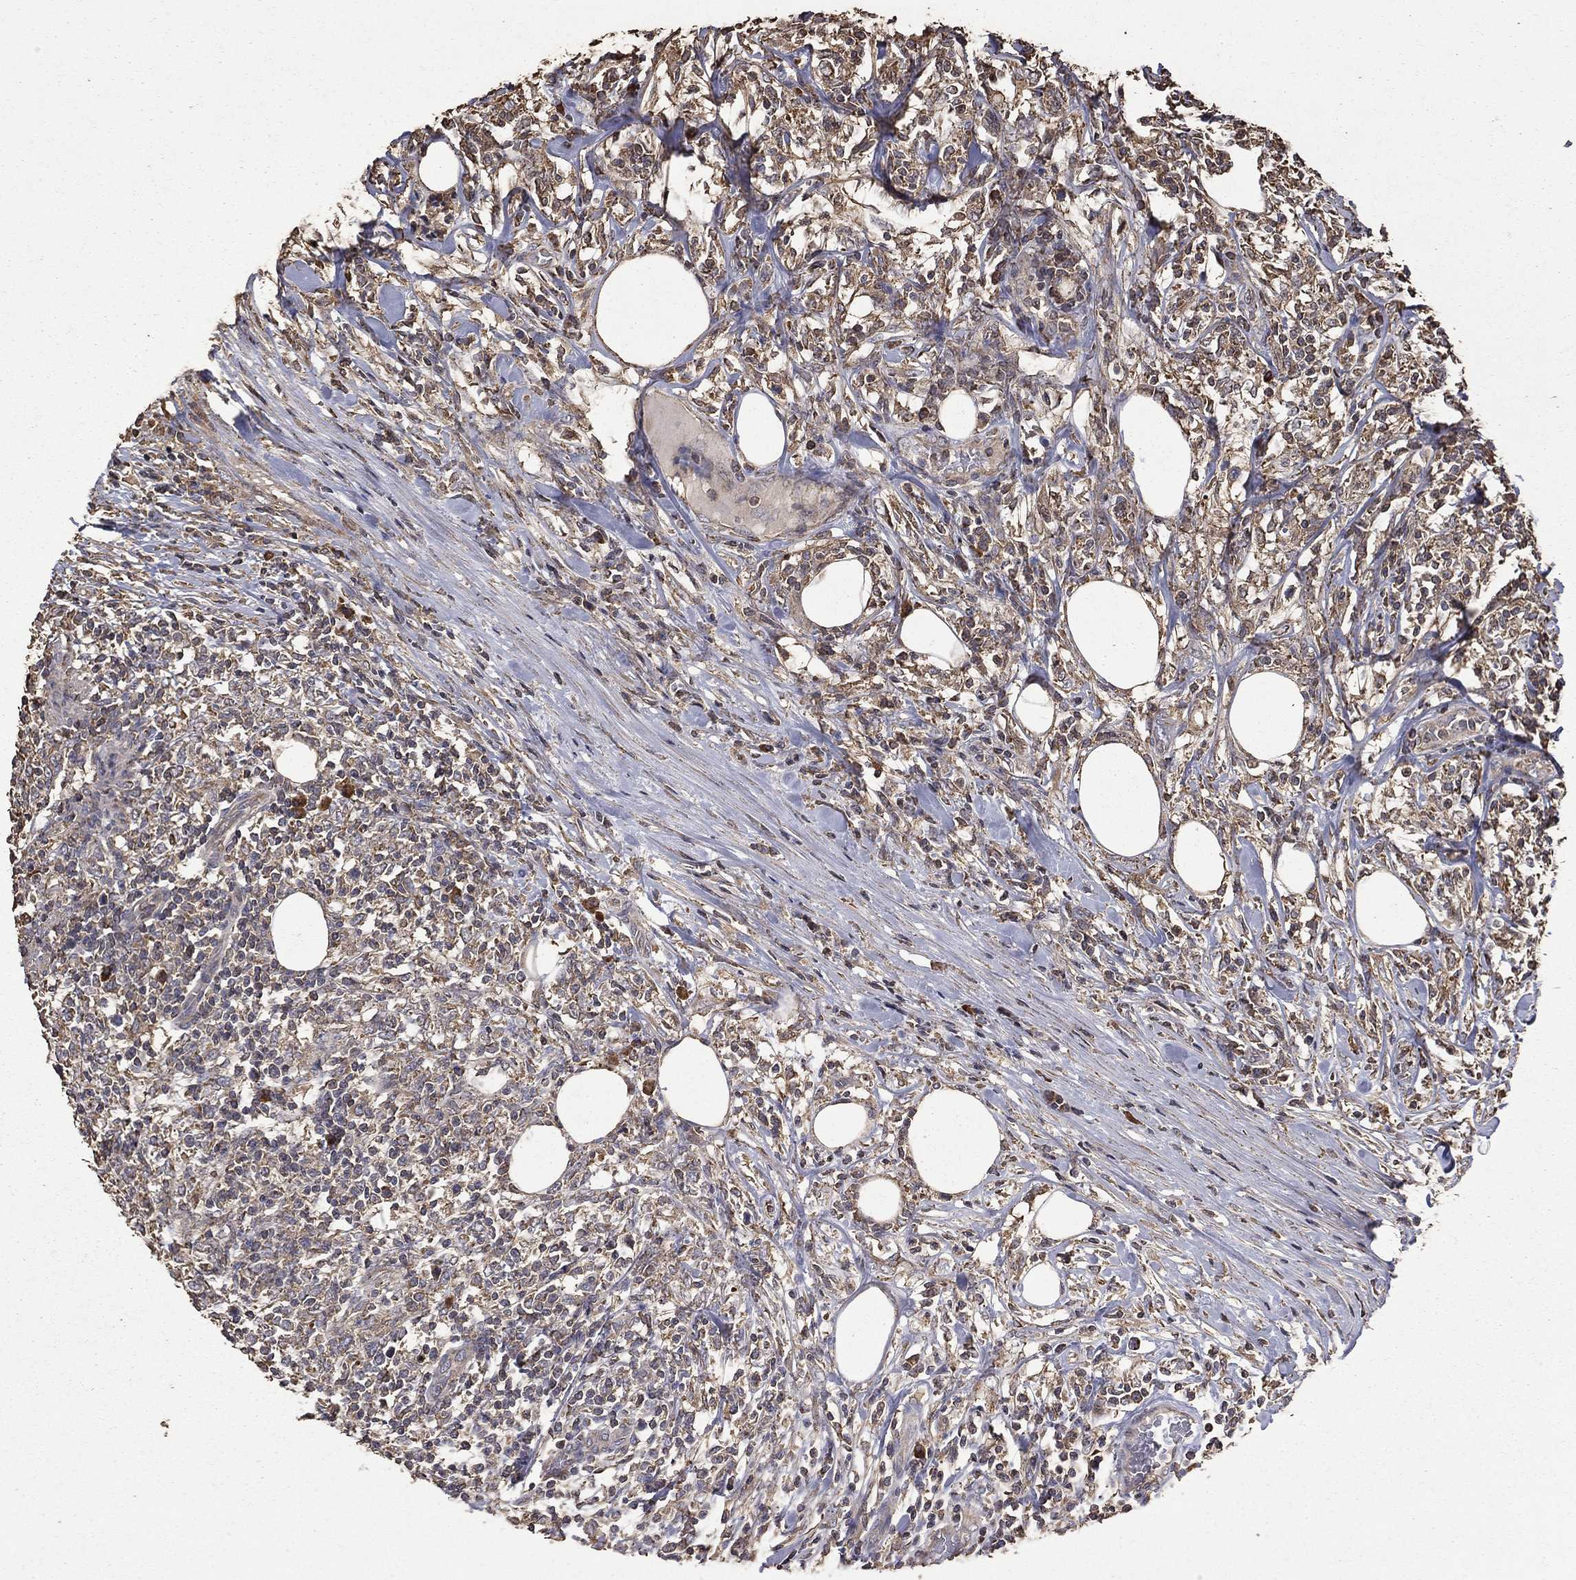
{"staining": {"intensity": "moderate", "quantity": "25%-75%", "location": "cytoplasmic/membranous"}, "tissue": "lymphoma", "cell_type": "Tumor cells", "image_type": "cancer", "snomed": [{"axis": "morphology", "description": "Malignant lymphoma, non-Hodgkin's type, High grade"}, {"axis": "topography", "description": "Lymph node"}], "caption": "Lymphoma stained for a protein (brown) demonstrates moderate cytoplasmic/membranous positive expression in approximately 25%-75% of tumor cells.", "gene": "METTL27", "patient": {"sex": "female", "age": 84}}